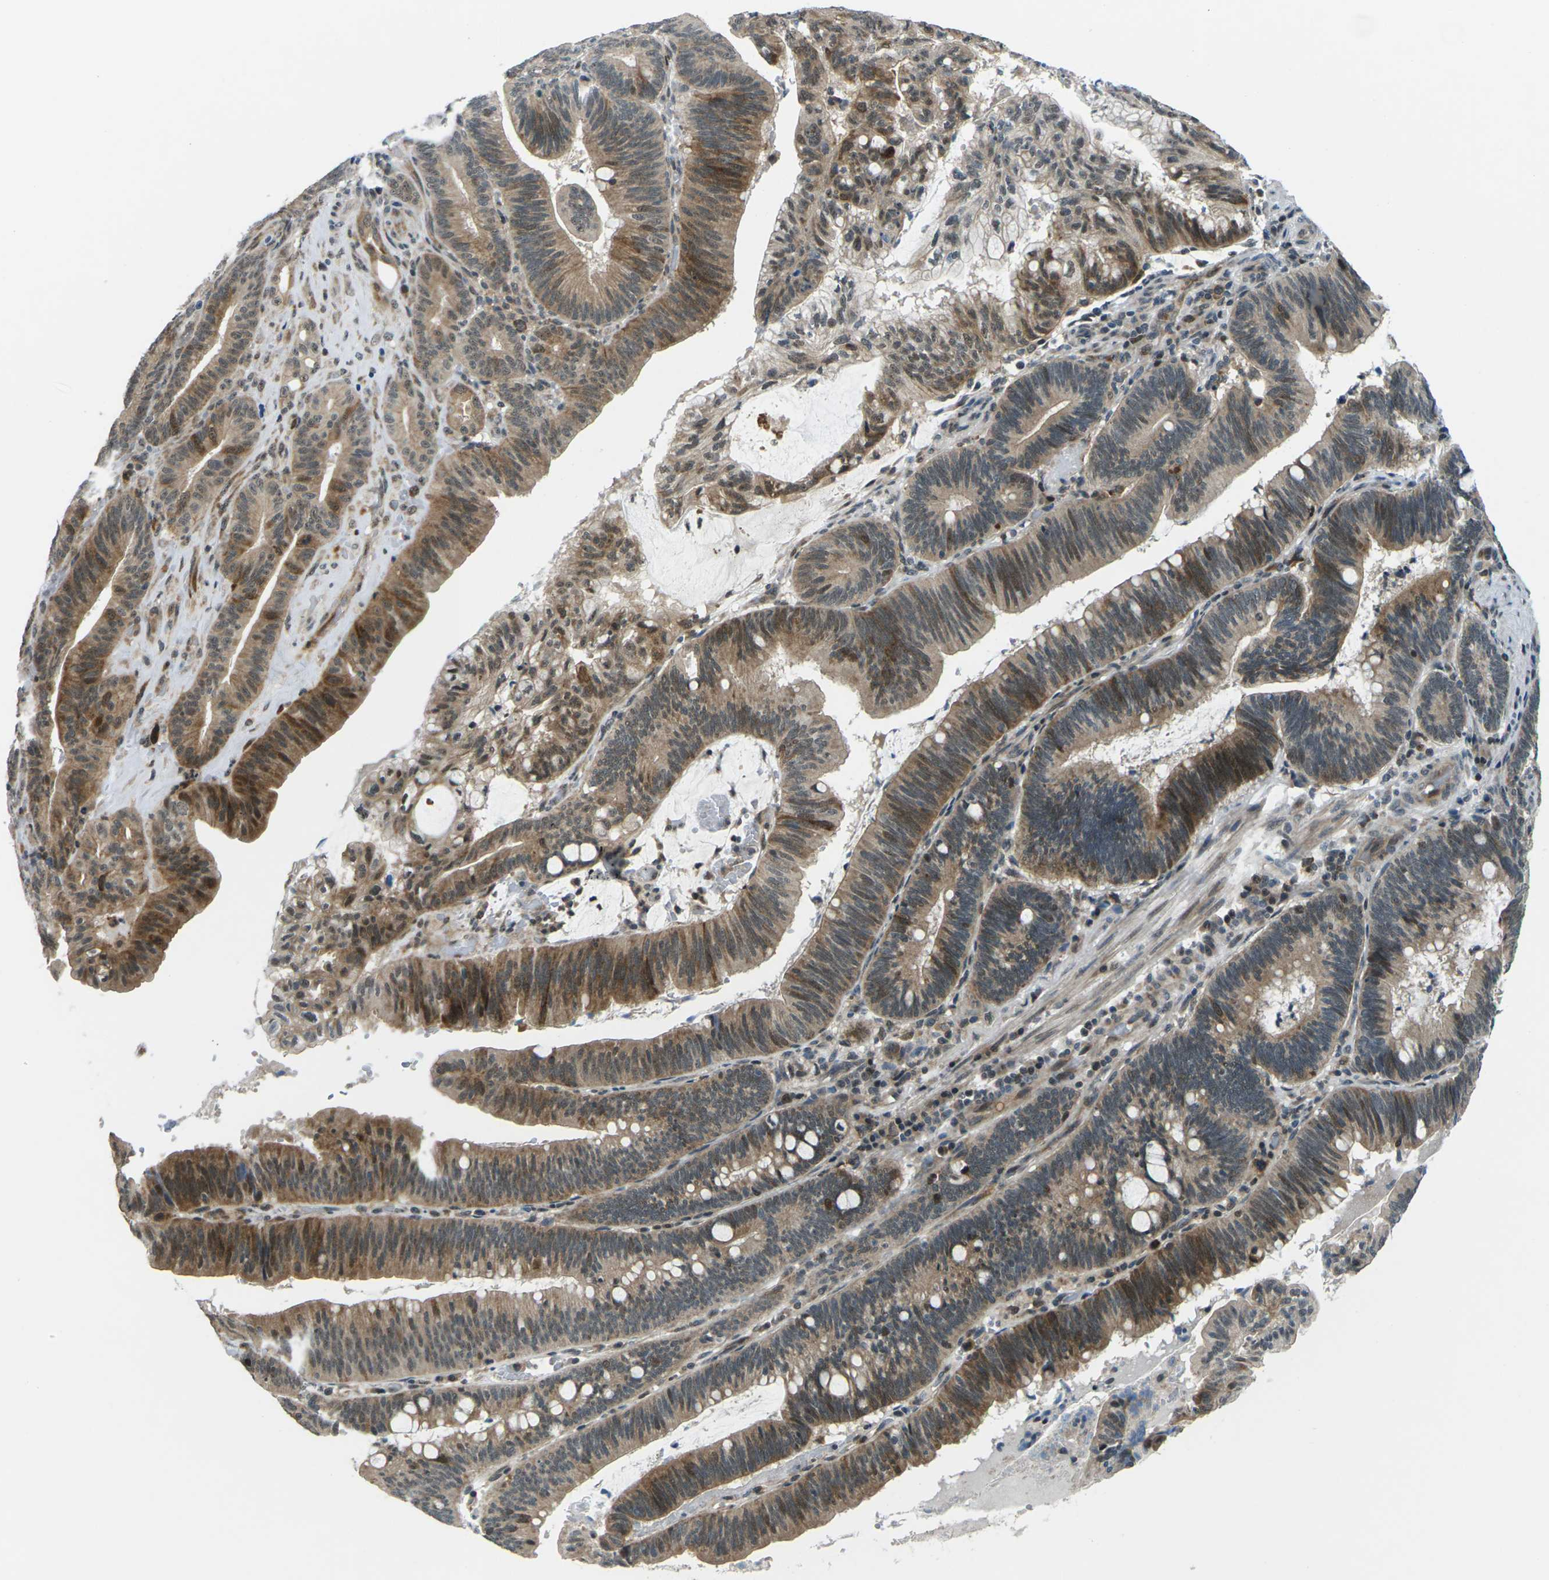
{"staining": {"intensity": "strong", "quantity": ">75%", "location": "cytoplasmic/membranous,nuclear"}, "tissue": "pancreatic cancer", "cell_type": "Tumor cells", "image_type": "cancer", "snomed": [{"axis": "morphology", "description": "Adenocarcinoma, NOS"}, {"axis": "topography", "description": "Pancreas"}], "caption": "Strong cytoplasmic/membranous and nuclear protein expression is seen in about >75% of tumor cells in pancreatic cancer.", "gene": "UBE2S", "patient": {"sex": "male", "age": 82}}